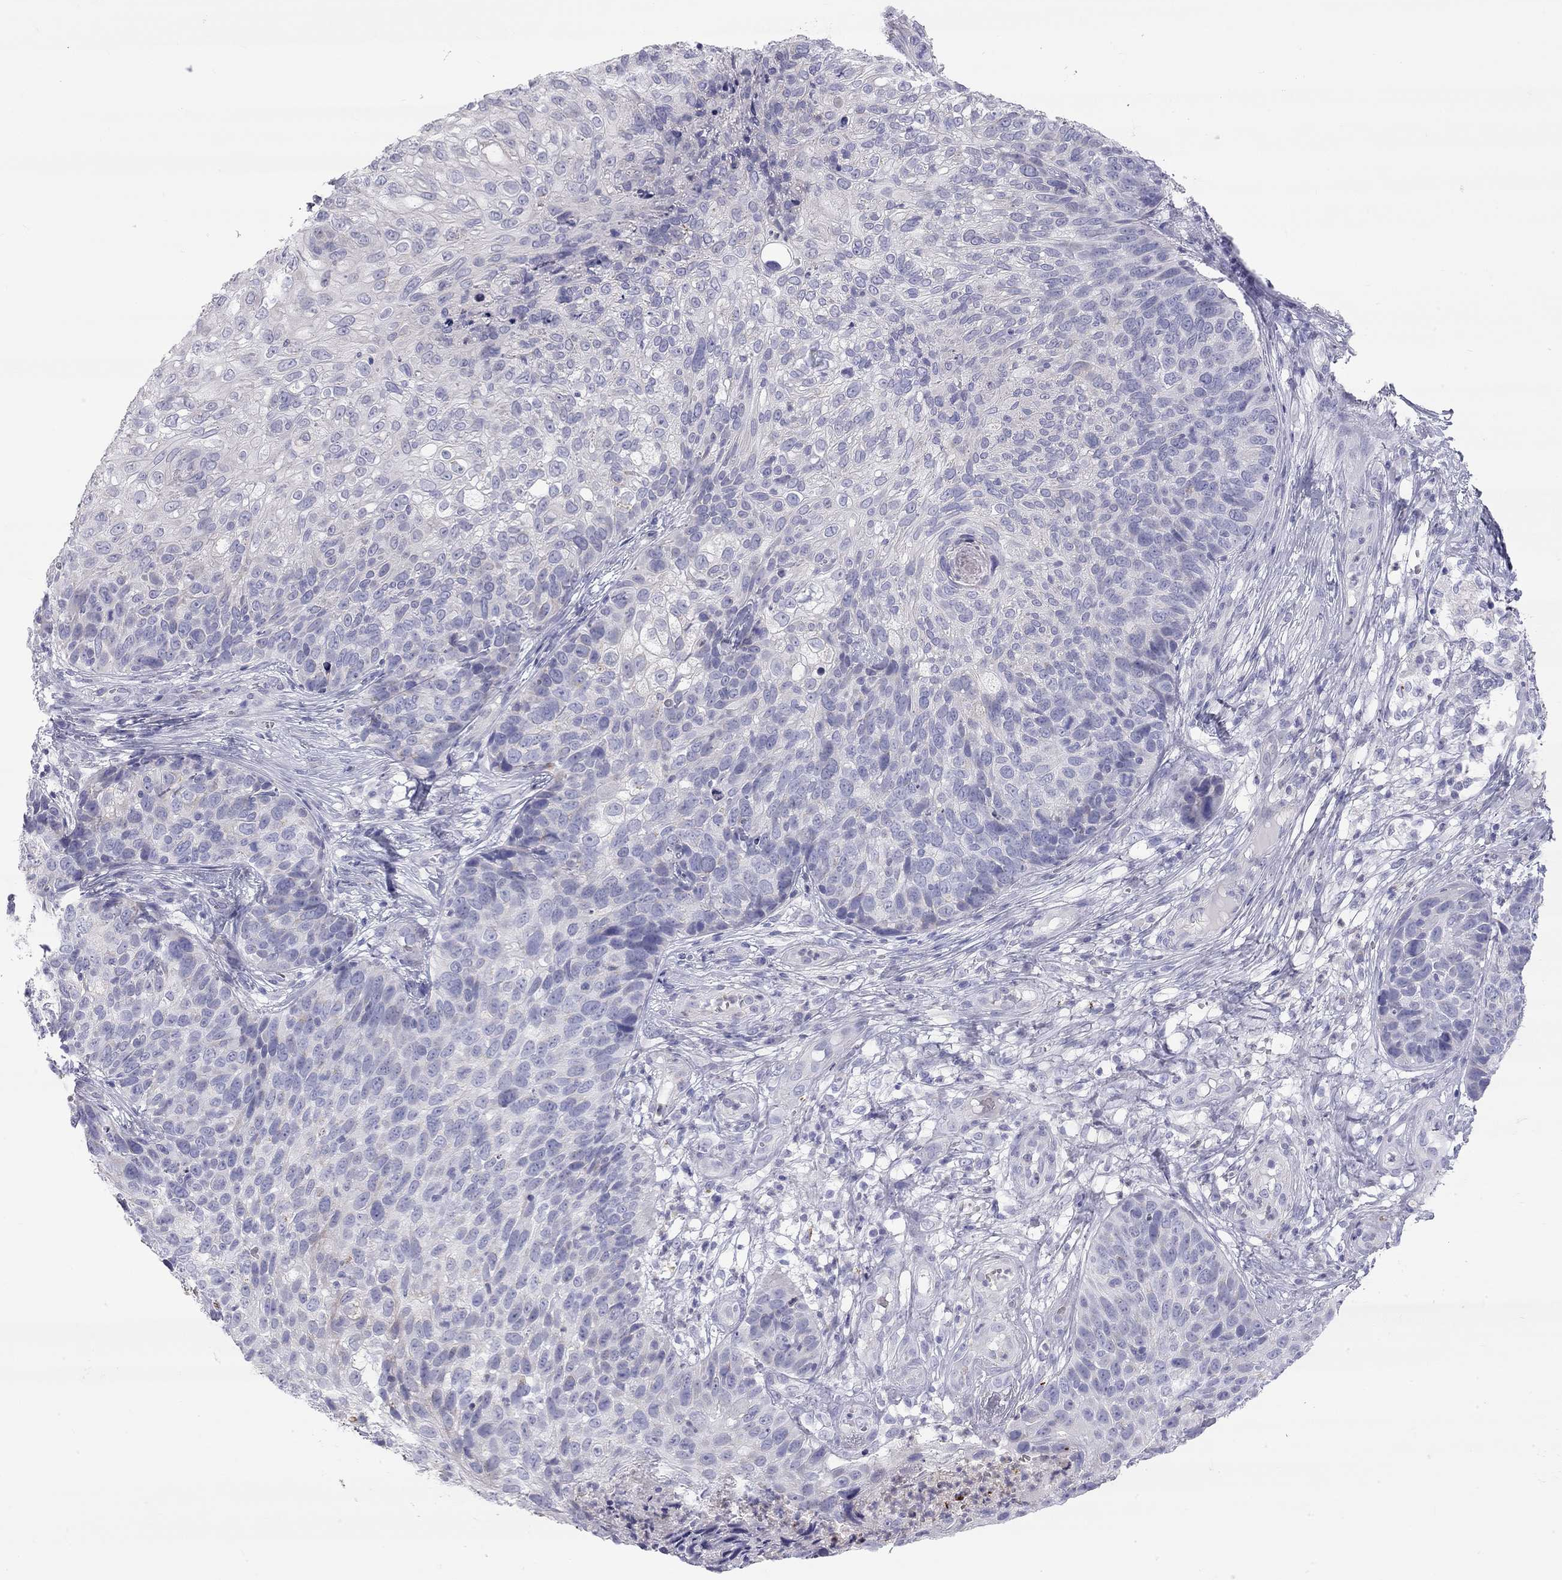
{"staining": {"intensity": "negative", "quantity": "none", "location": "none"}, "tissue": "skin cancer", "cell_type": "Tumor cells", "image_type": "cancer", "snomed": [{"axis": "morphology", "description": "Squamous cell carcinoma, NOS"}, {"axis": "topography", "description": "Skin"}], "caption": "Immunohistochemistry (IHC) of human squamous cell carcinoma (skin) exhibits no expression in tumor cells.", "gene": "TDRD6", "patient": {"sex": "male", "age": 92}}